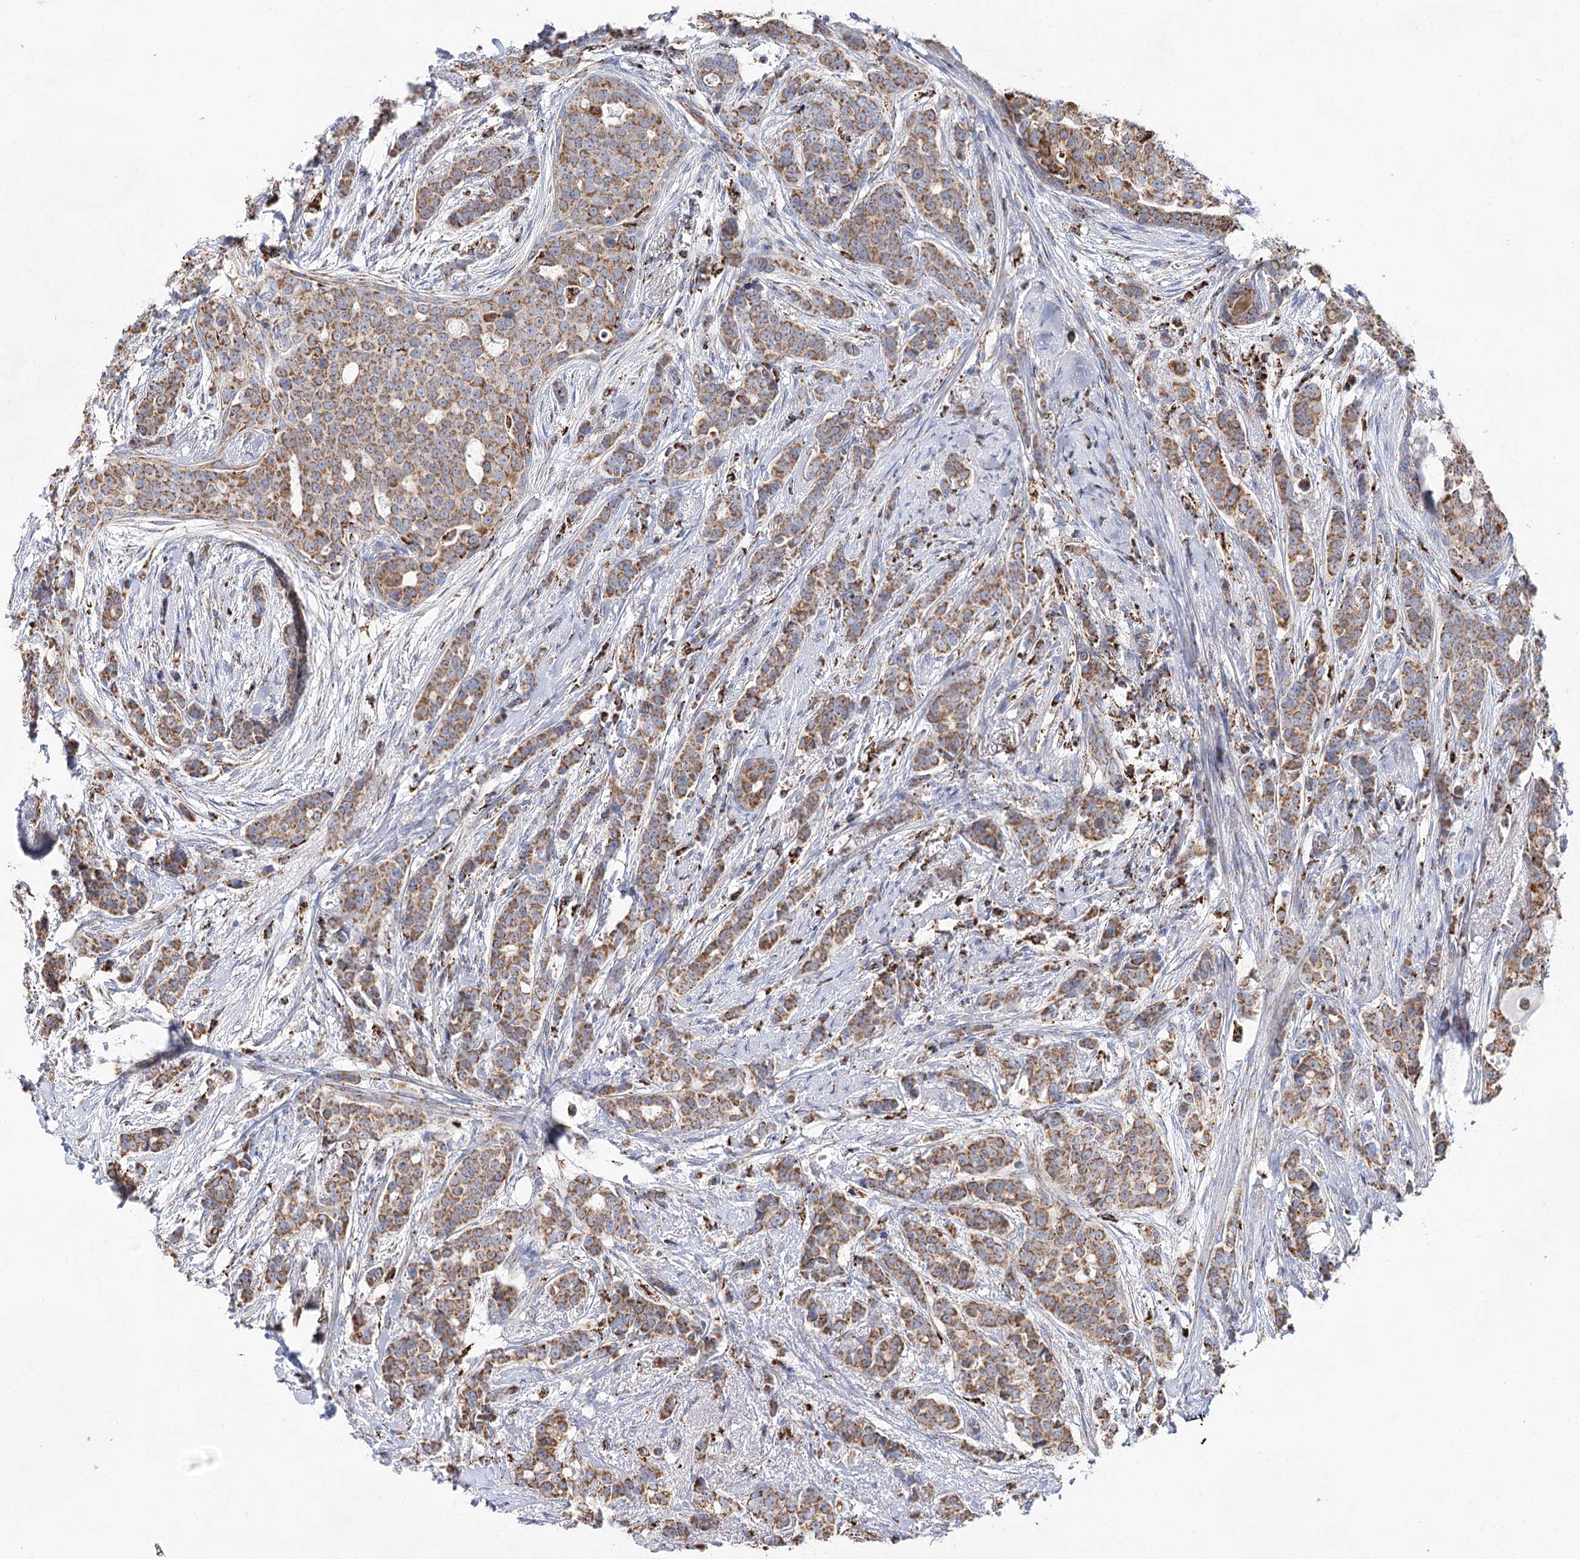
{"staining": {"intensity": "moderate", "quantity": ">75%", "location": "cytoplasmic/membranous"}, "tissue": "breast cancer", "cell_type": "Tumor cells", "image_type": "cancer", "snomed": [{"axis": "morphology", "description": "Lobular carcinoma"}, {"axis": "topography", "description": "Breast"}], "caption": "This photomicrograph displays breast cancer stained with immunohistochemistry to label a protein in brown. The cytoplasmic/membranous of tumor cells show moderate positivity for the protein. Nuclei are counter-stained blue.", "gene": "NADK2", "patient": {"sex": "female", "age": 51}}